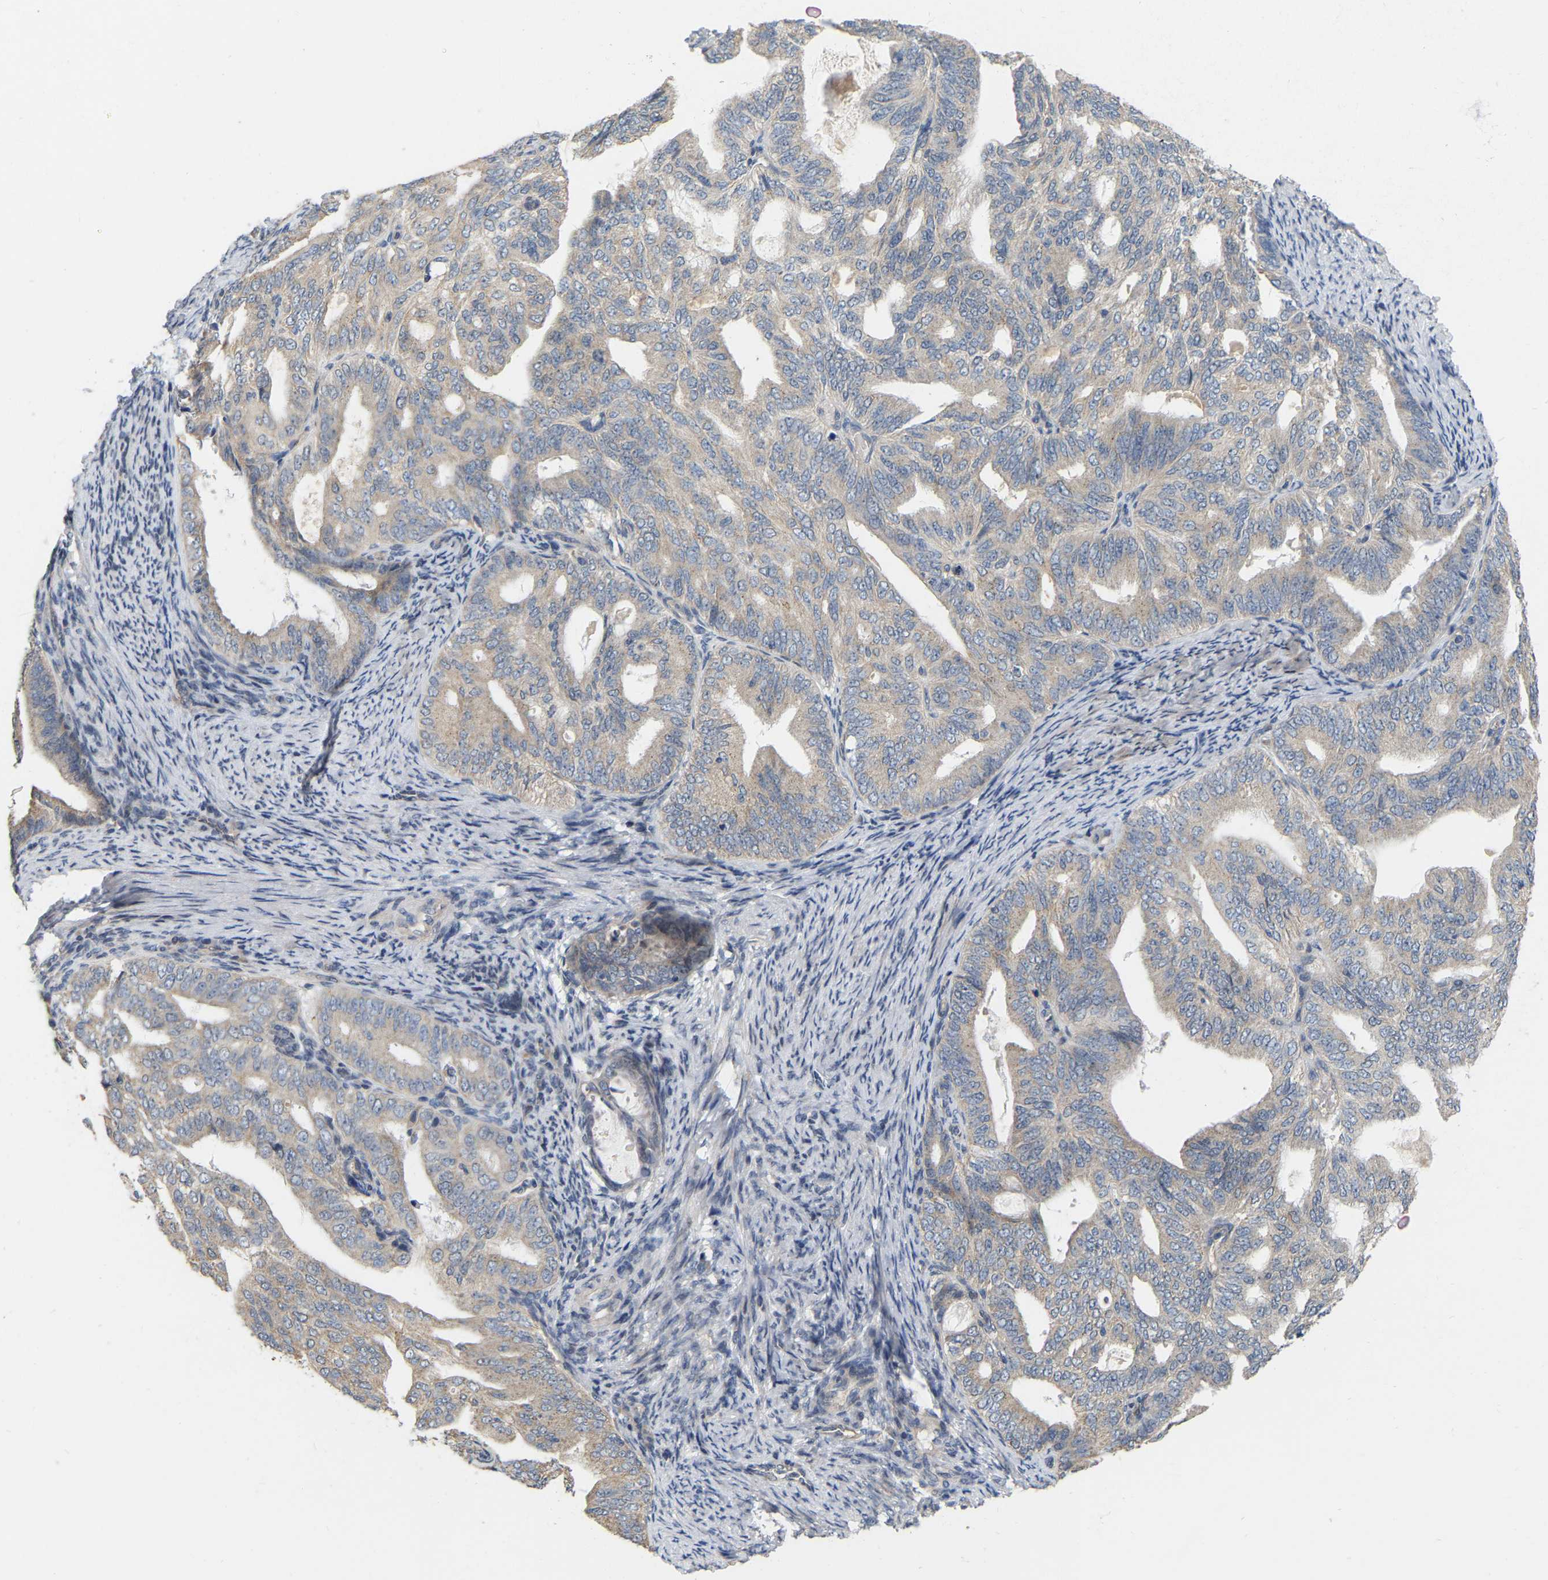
{"staining": {"intensity": "weak", "quantity": ">75%", "location": "cytoplasmic/membranous"}, "tissue": "endometrial cancer", "cell_type": "Tumor cells", "image_type": "cancer", "snomed": [{"axis": "morphology", "description": "Adenocarcinoma, NOS"}, {"axis": "topography", "description": "Endometrium"}], "caption": "Protein staining of endometrial cancer (adenocarcinoma) tissue exhibits weak cytoplasmic/membranous positivity in about >75% of tumor cells.", "gene": "SSH1", "patient": {"sex": "female", "age": 58}}